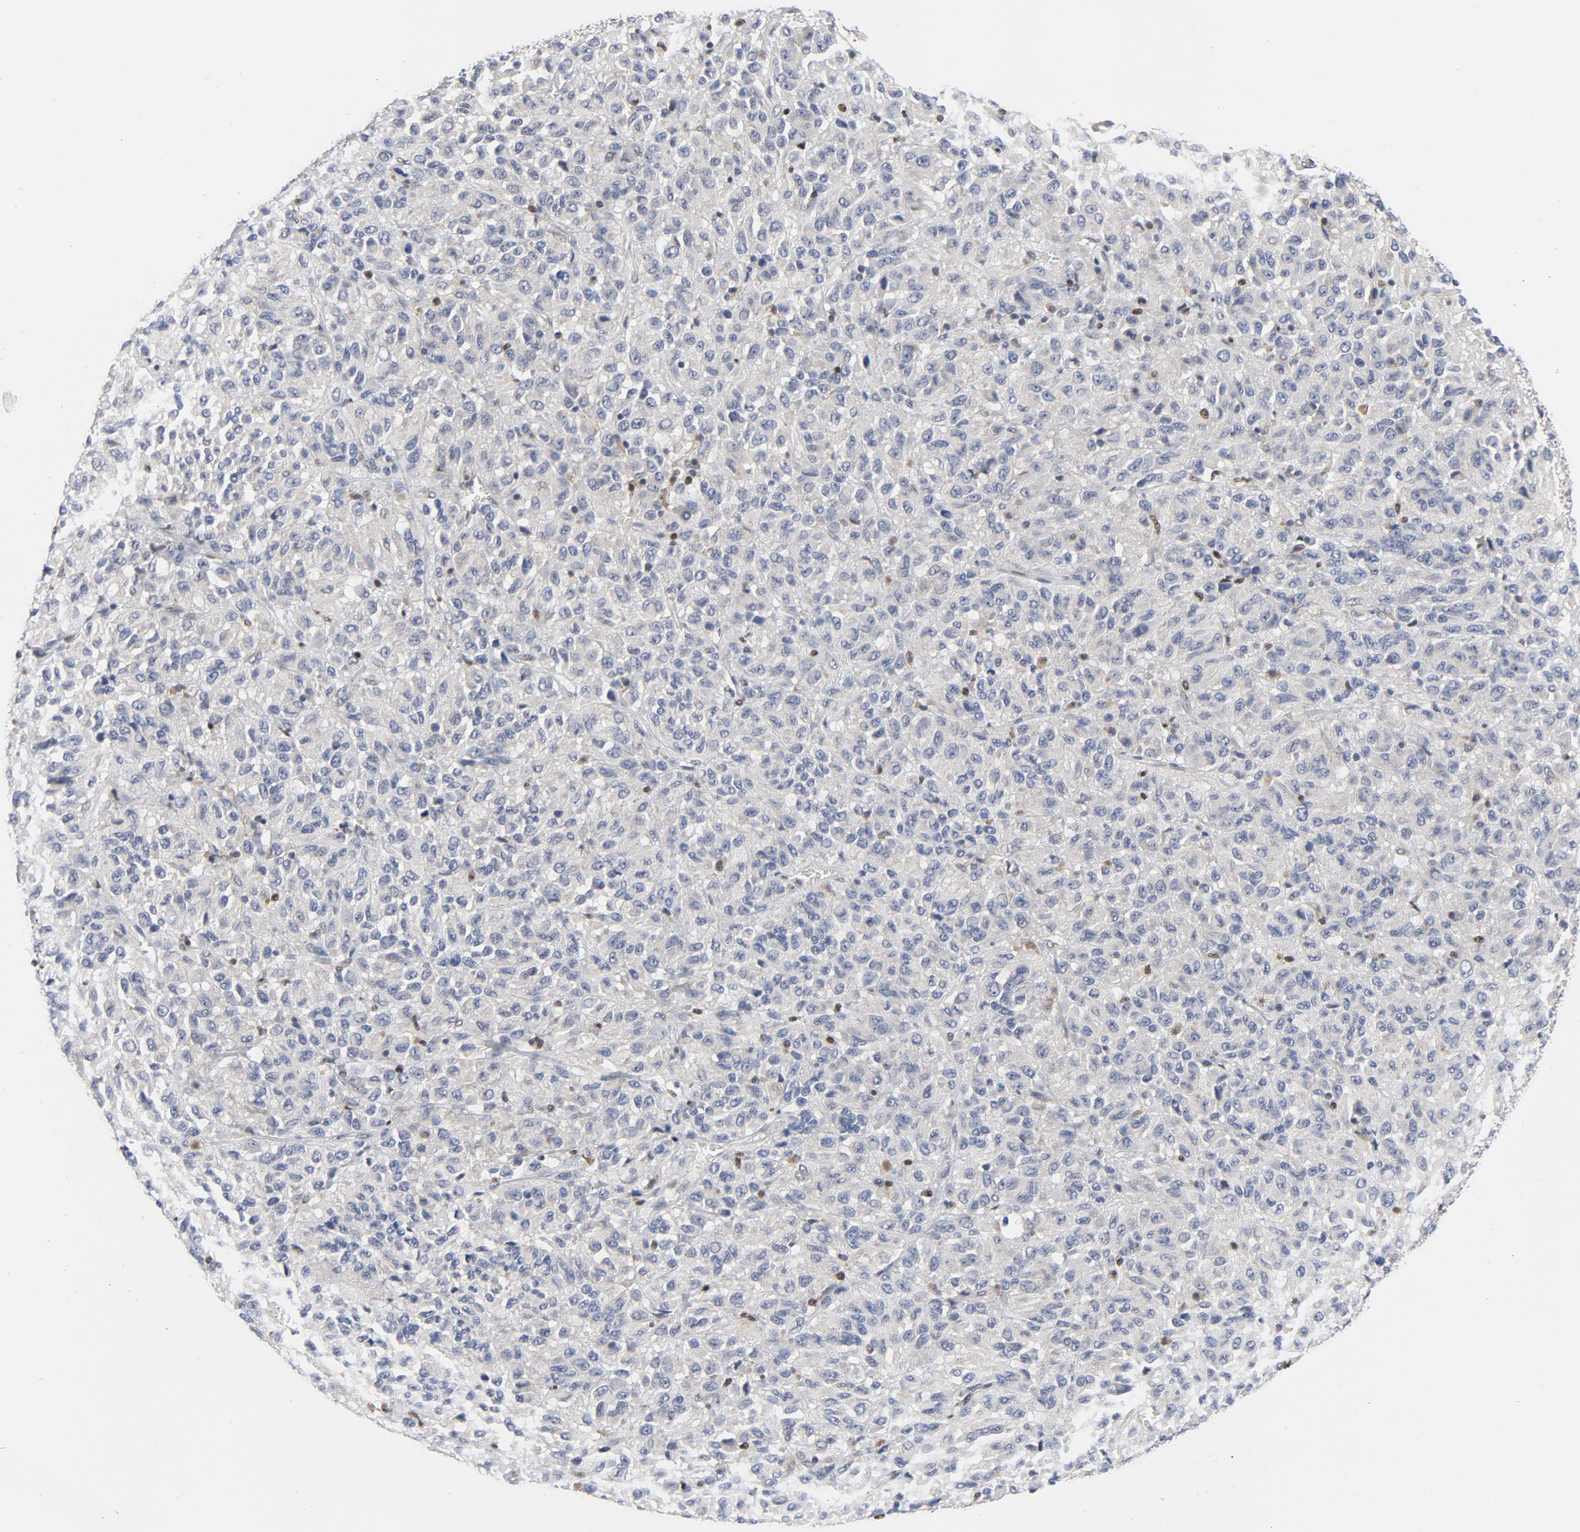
{"staining": {"intensity": "negative", "quantity": "none", "location": "none"}, "tissue": "melanoma", "cell_type": "Tumor cells", "image_type": "cancer", "snomed": [{"axis": "morphology", "description": "Malignant melanoma, Metastatic site"}, {"axis": "topography", "description": "Lung"}], "caption": "Protein analysis of malignant melanoma (metastatic site) displays no significant staining in tumor cells. (Stains: DAB (3,3'-diaminobenzidine) immunohistochemistry (IHC) with hematoxylin counter stain, Microscopy: brightfield microscopy at high magnification).", "gene": "NFKB1", "patient": {"sex": "male", "age": 64}}